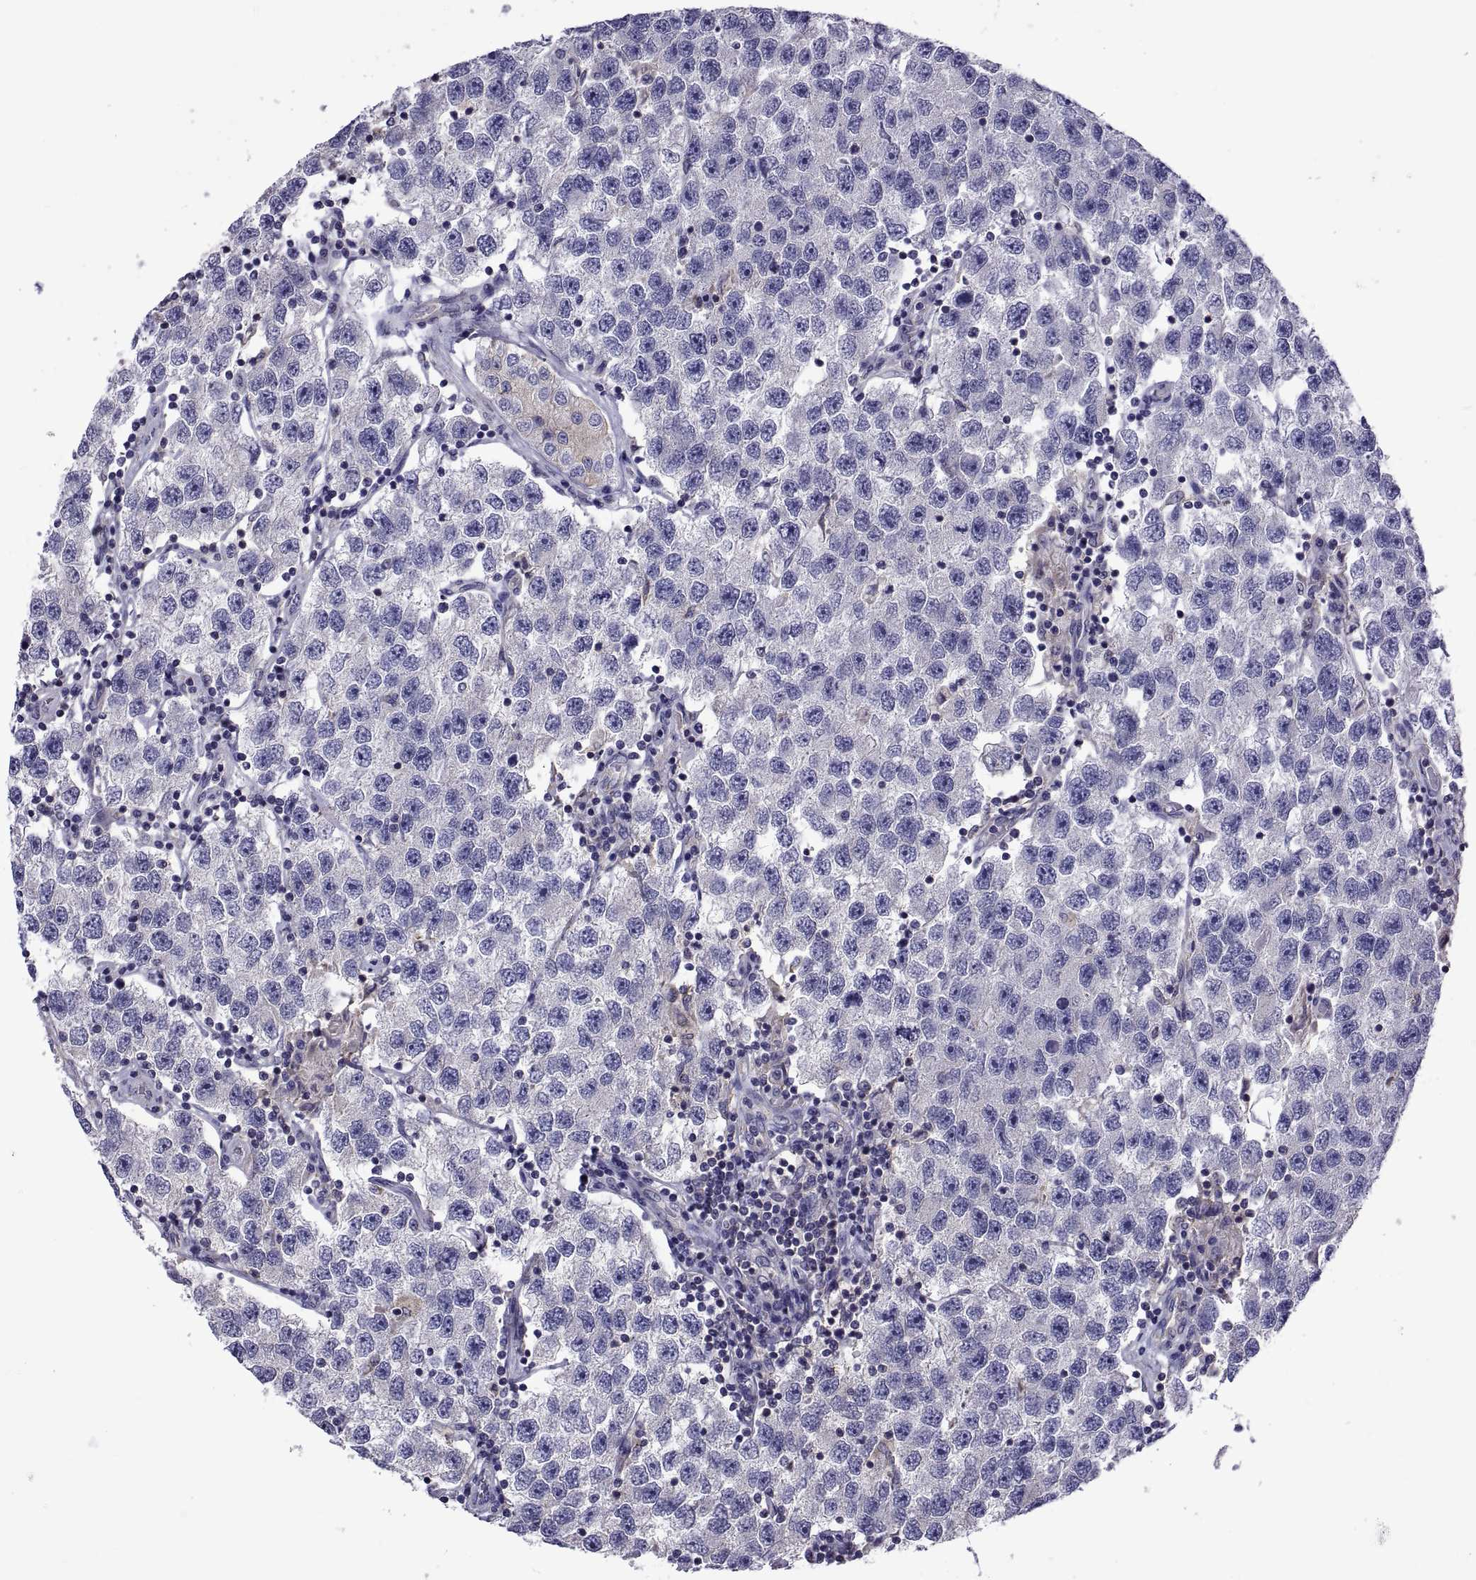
{"staining": {"intensity": "negative", "quantity": "none", "location": "none"}, "tissue": "testis cancer", "cell_type": "Tumor cells", "image_type": "cancer", "snomed": [{"axis": "morphology", "description": "Seminoma, NOS"}, {"axis": "topography", "description": "Testis"}], "caption": "Immunohistochemistry micrograph of neoplastic tissue: human seminoma (testis) stained with DAB shows no significant protein positivity in tumor cells. Brightfield microscopy of immunohistochemistry (IHC) stained with DAB (brown) and hematoxylin (blue), captured at high magnification.", "gene": "TMC3", "patient": {"sex": "male", "age": 26}}